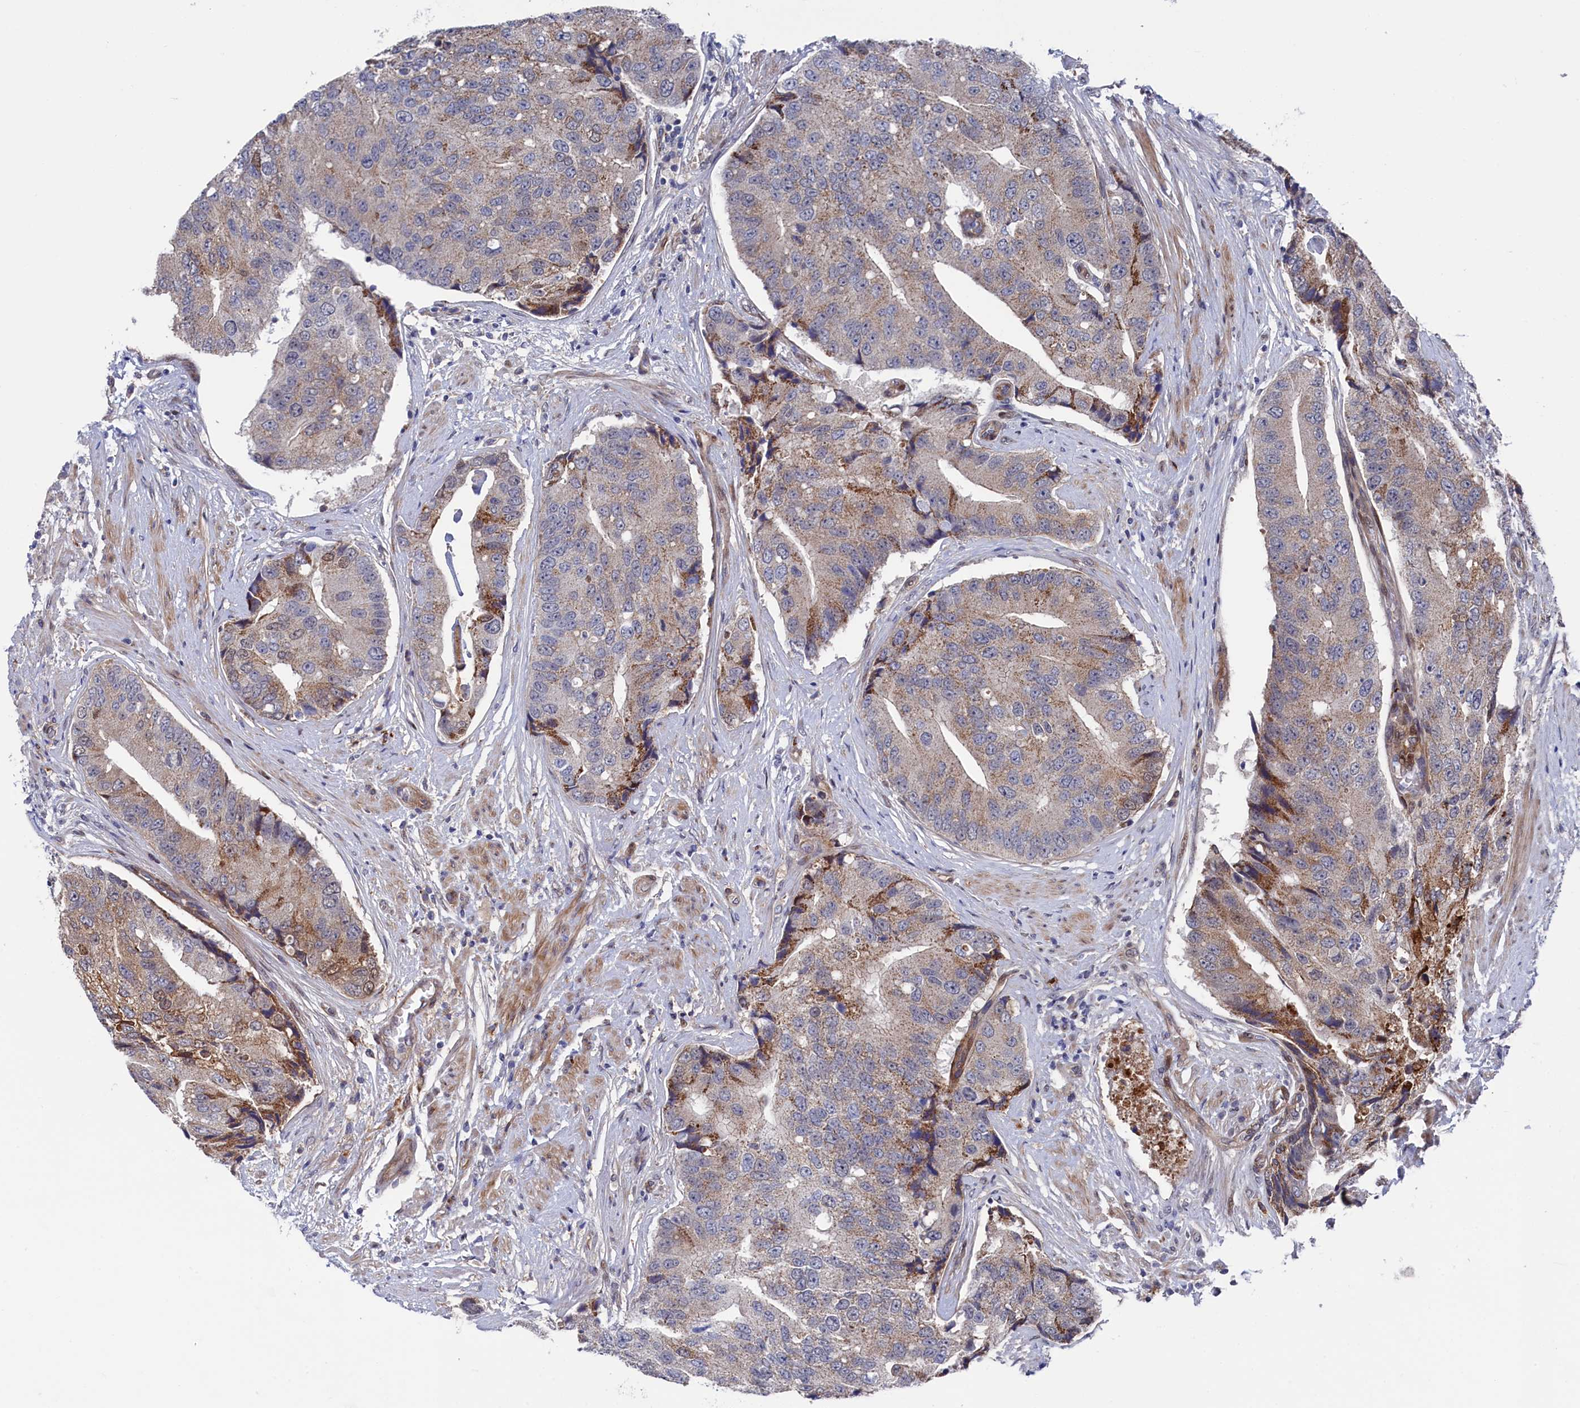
{"staining": {"intensity": "moderate", "quantity": "25%-75%", "location": "cytoplasmic/membranous"}, "tissue": "prostate cancer", "cell_type": "Tumor cells", "image_type": "cancer", "snomed": [{"axis": "morphology", "description": "Adenocarcinoma, High grade"}, {"axis": "topography", "description": "Prostate"}], "caption": "A medium amount of moderate cytoplasmic/membranous positivity is present in approximately 25%-75% of tumor cells in prostate cancer tissue.", "gene": "ZNF891", "patient": {"sex": "male", "age": 70}}